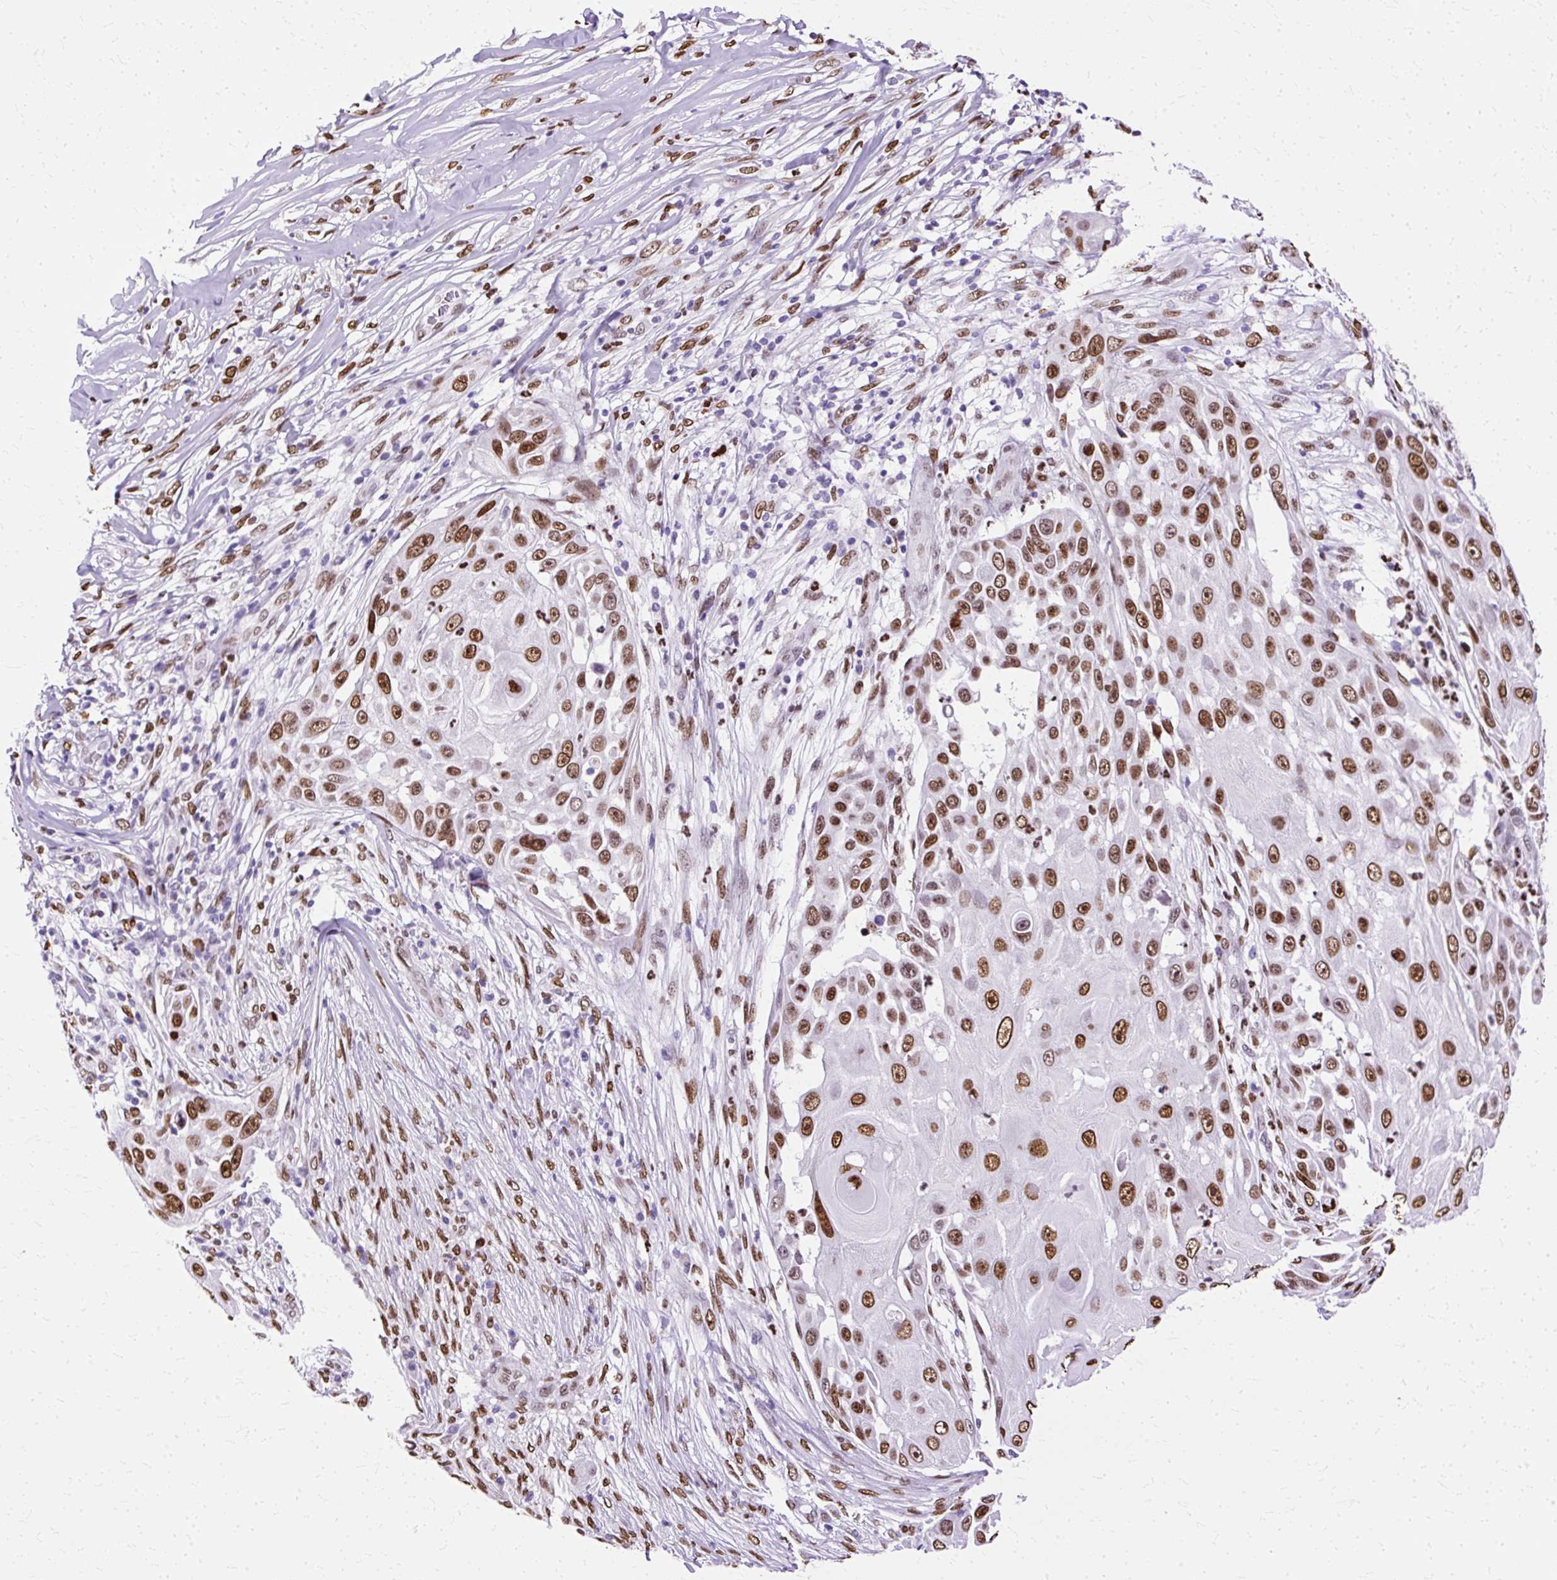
{"staining": {"intensity": "moderate", "quantity": ">75%", "location": "nuclear"}, "tissue": "skin cancer", "cell_type": "Tumor cells", "image_type": "cancer", "snomed": [{"axis": "morphology", "description": "Squamous cell carcinoma, NOS"}, {"axis": "topography", "description": "Skin"}], "caption": "IHC (DAB (3,3'-diaminobenzidine)) staining of human squamous cell carcinoma (skin) demonstrates moderate nuclear protein staining in about >75% of tumor cells.", "gene": "TMEM184C", "patient": {"sex": "female", "age": 44}}